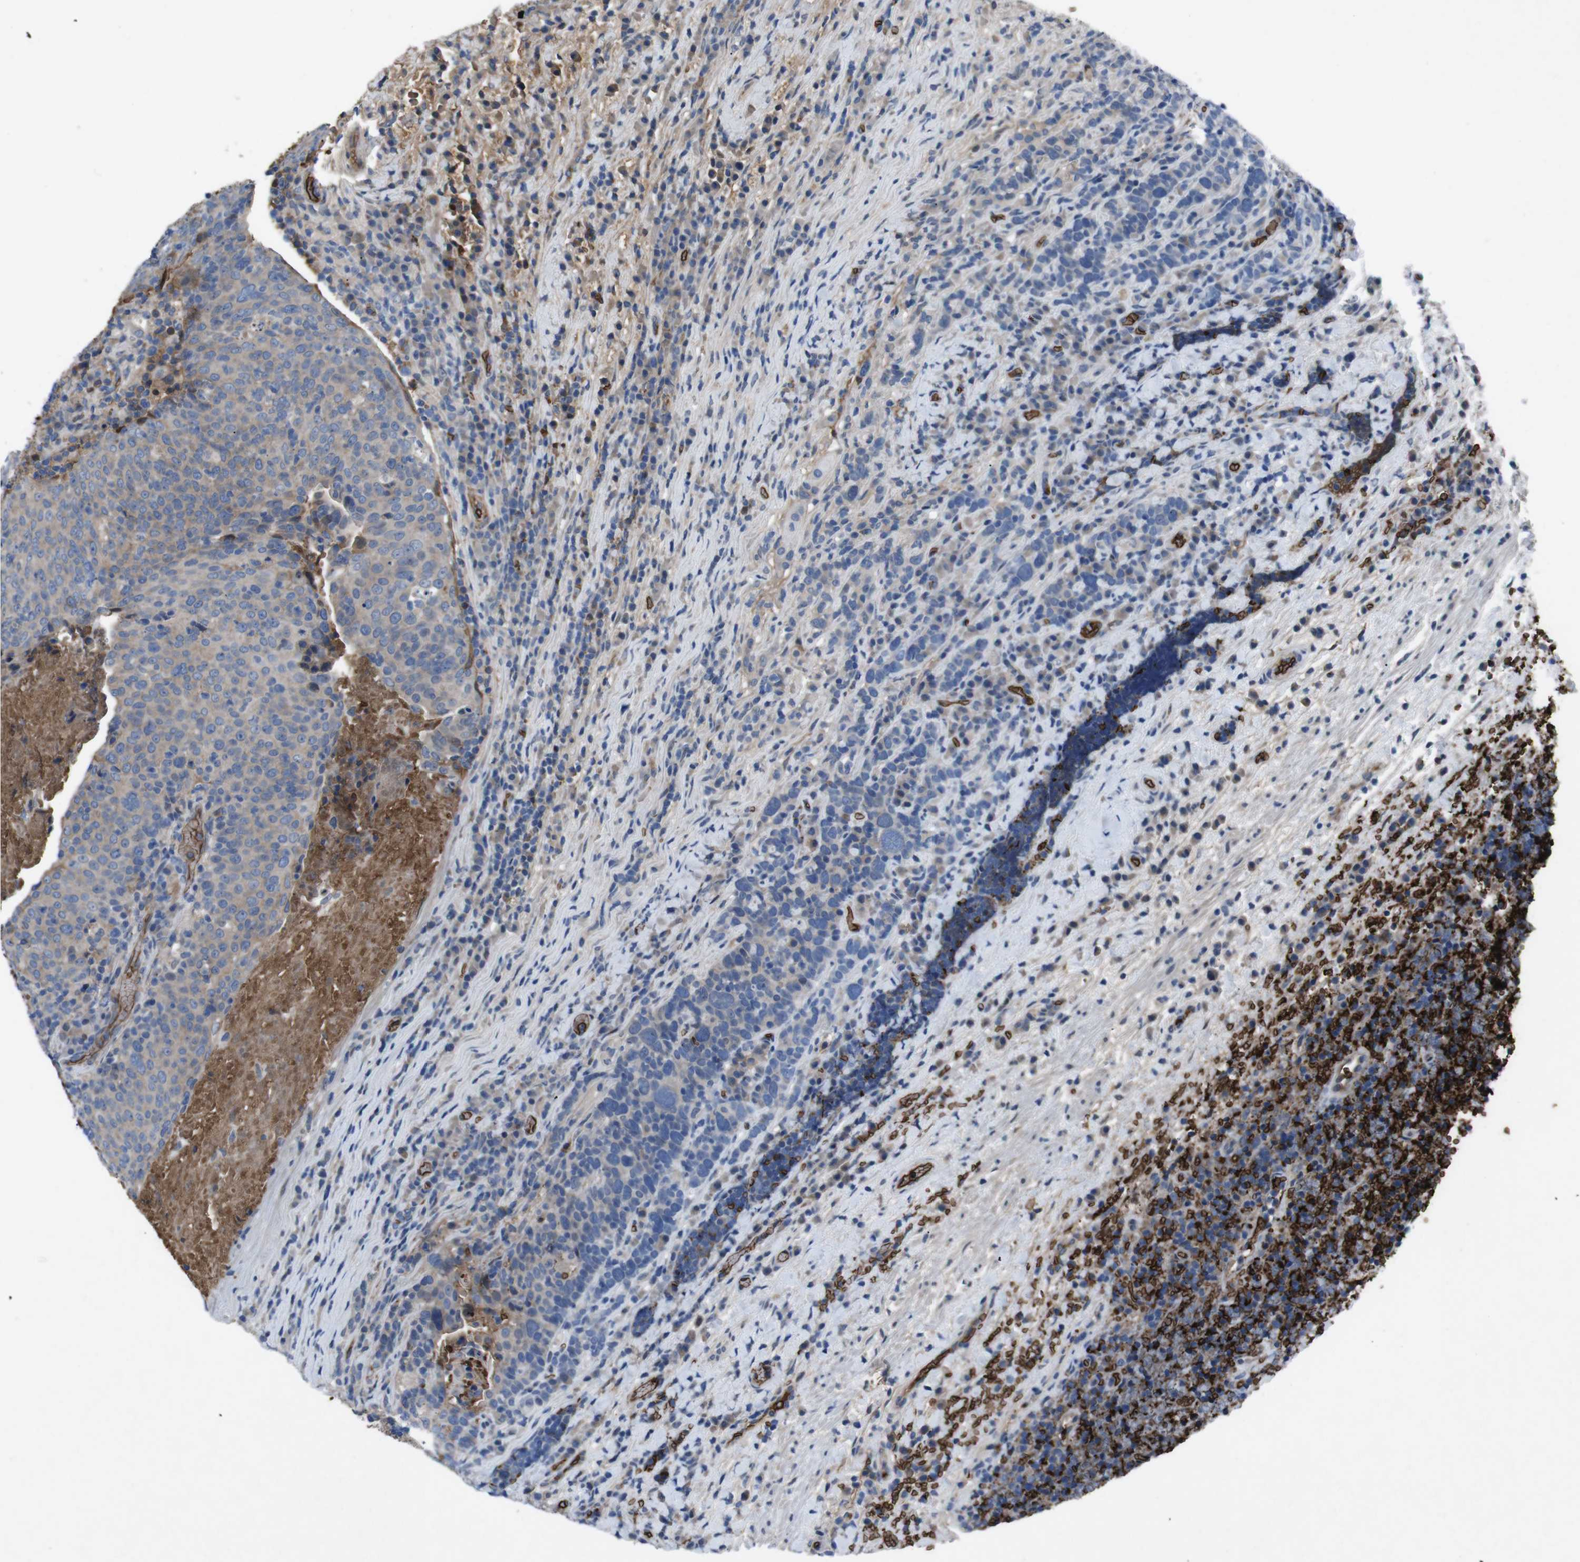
{"staining": {"intensity": "weak", "quantity": ">75%", "location": "cytoplasmic/membranous"}, "tissue": "head and neck cancer", "cell_type": "Tumor cells", "image_type": "cancer", "snomed": [{"axis": "morphology", "description": "Squamous cell carcinoma, NOS"}, {"axis": "morphology", "description": "Squamous cell carcinoma, metastatic, NOS"}, {"axis": "topography", "description": "Lymph node"}, {"axis": "topography", "description": "Head-Neck"}], "caption": "Immunohistochemistry (IHC) (DAB (3,3'-diaminobenzidine)) staining of human head and neck cancer reveals weak cytoplasmic/membranous protein staining in approximately >75% of tumor cells. (DAB (3,3'-diaminobenzidine) IHC with brightfield microscopy, high magnification).", "gene": "SPTB", "patient": {"sex": "male", "age": 62}}